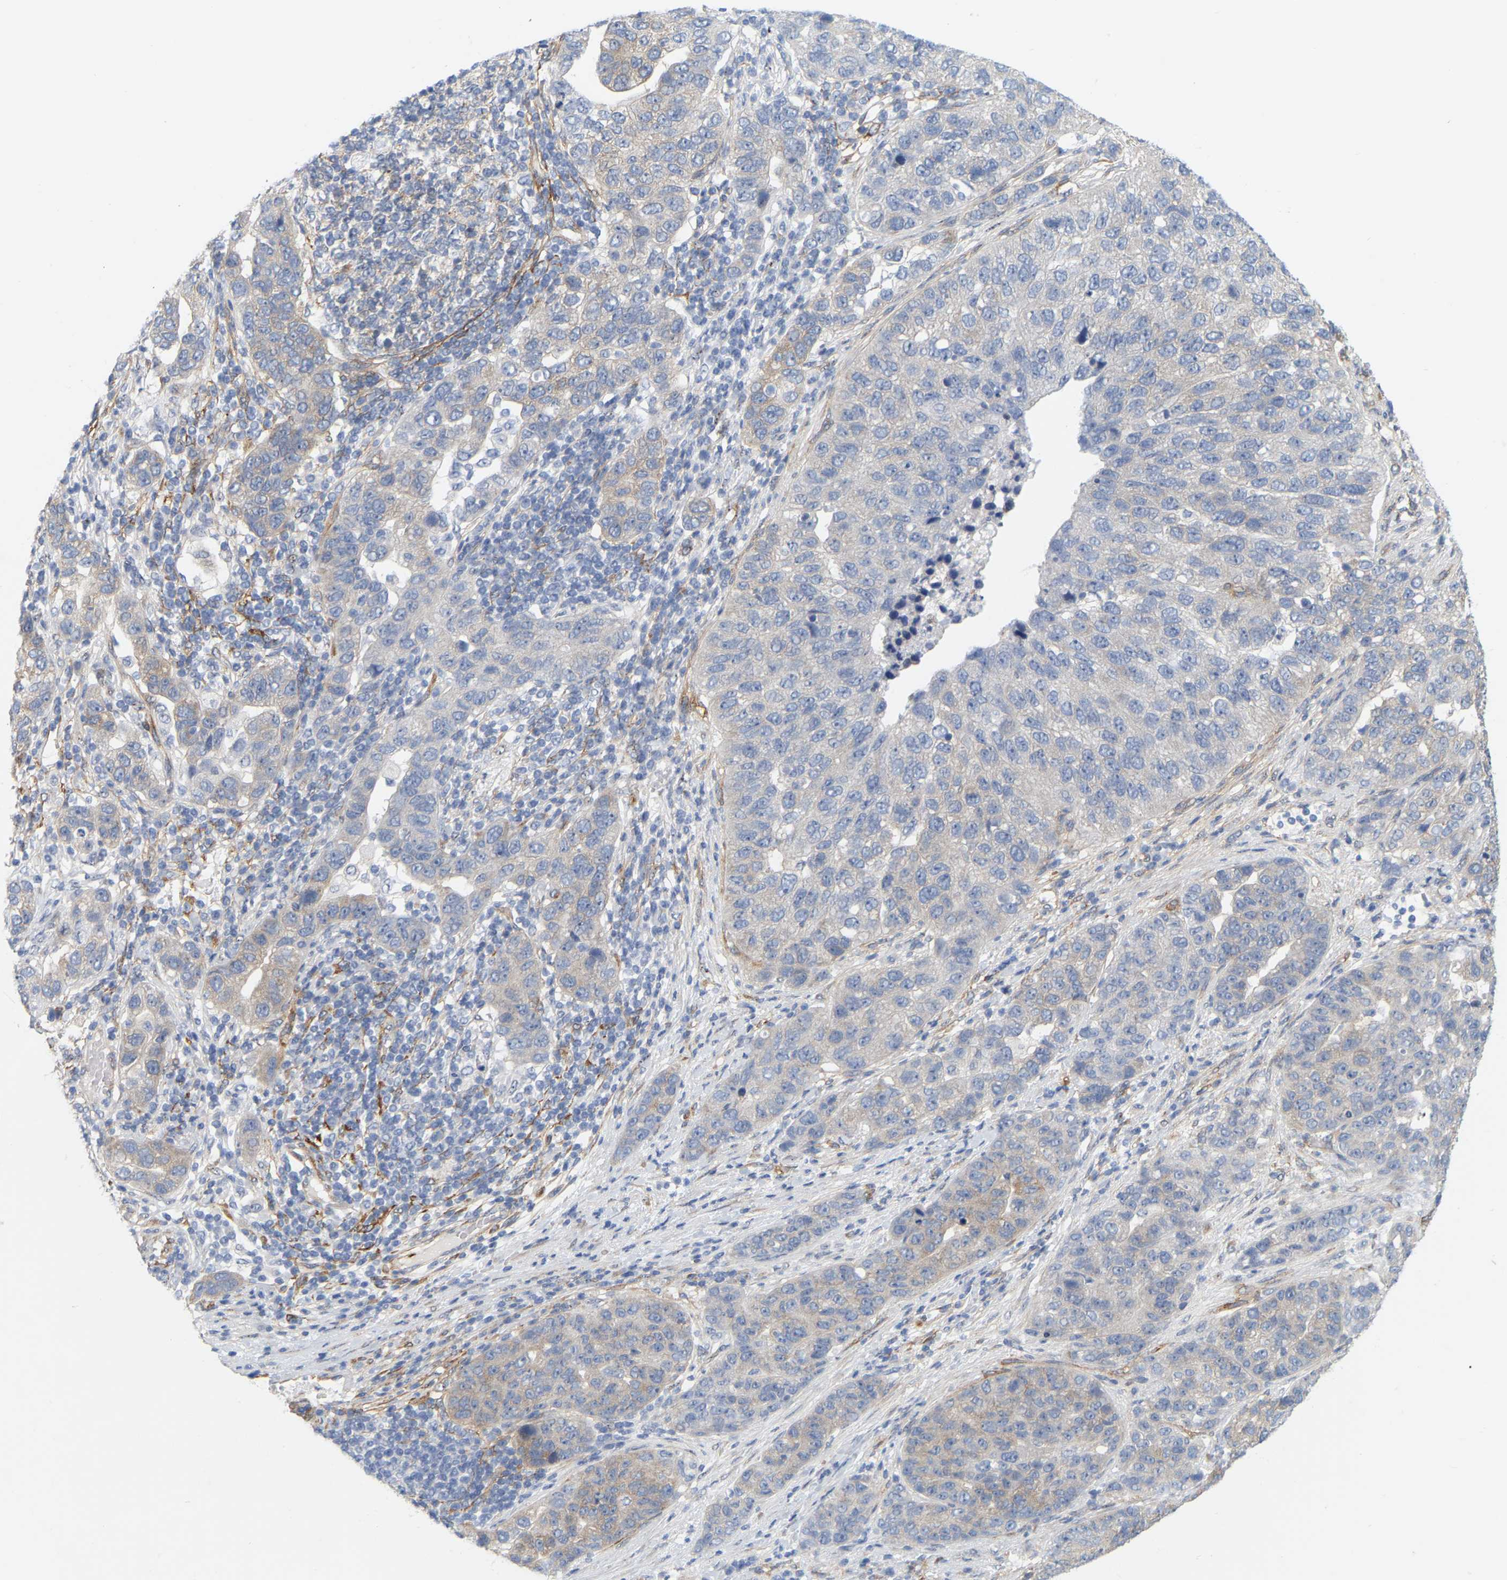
{"staining": {"intensity": "weak", "quantity": "<25%", "location": "cytoplasmic/membranous"}, "tissue": "pancreatic cancer", "cell_type": "Tumor cells", "image_type": "cancer", "snomed": [{"axis": "morphology", "description": "Adenocarcinoma, NOS"}, {"axis": "topography", "description": "Pancreas"}], "caption": "An image of human adenocarcinoma (pancreatic) is negative for staining in tumor cells.", "gene": "RAPH1", "patient": {"sex": "female", "age": 61}}